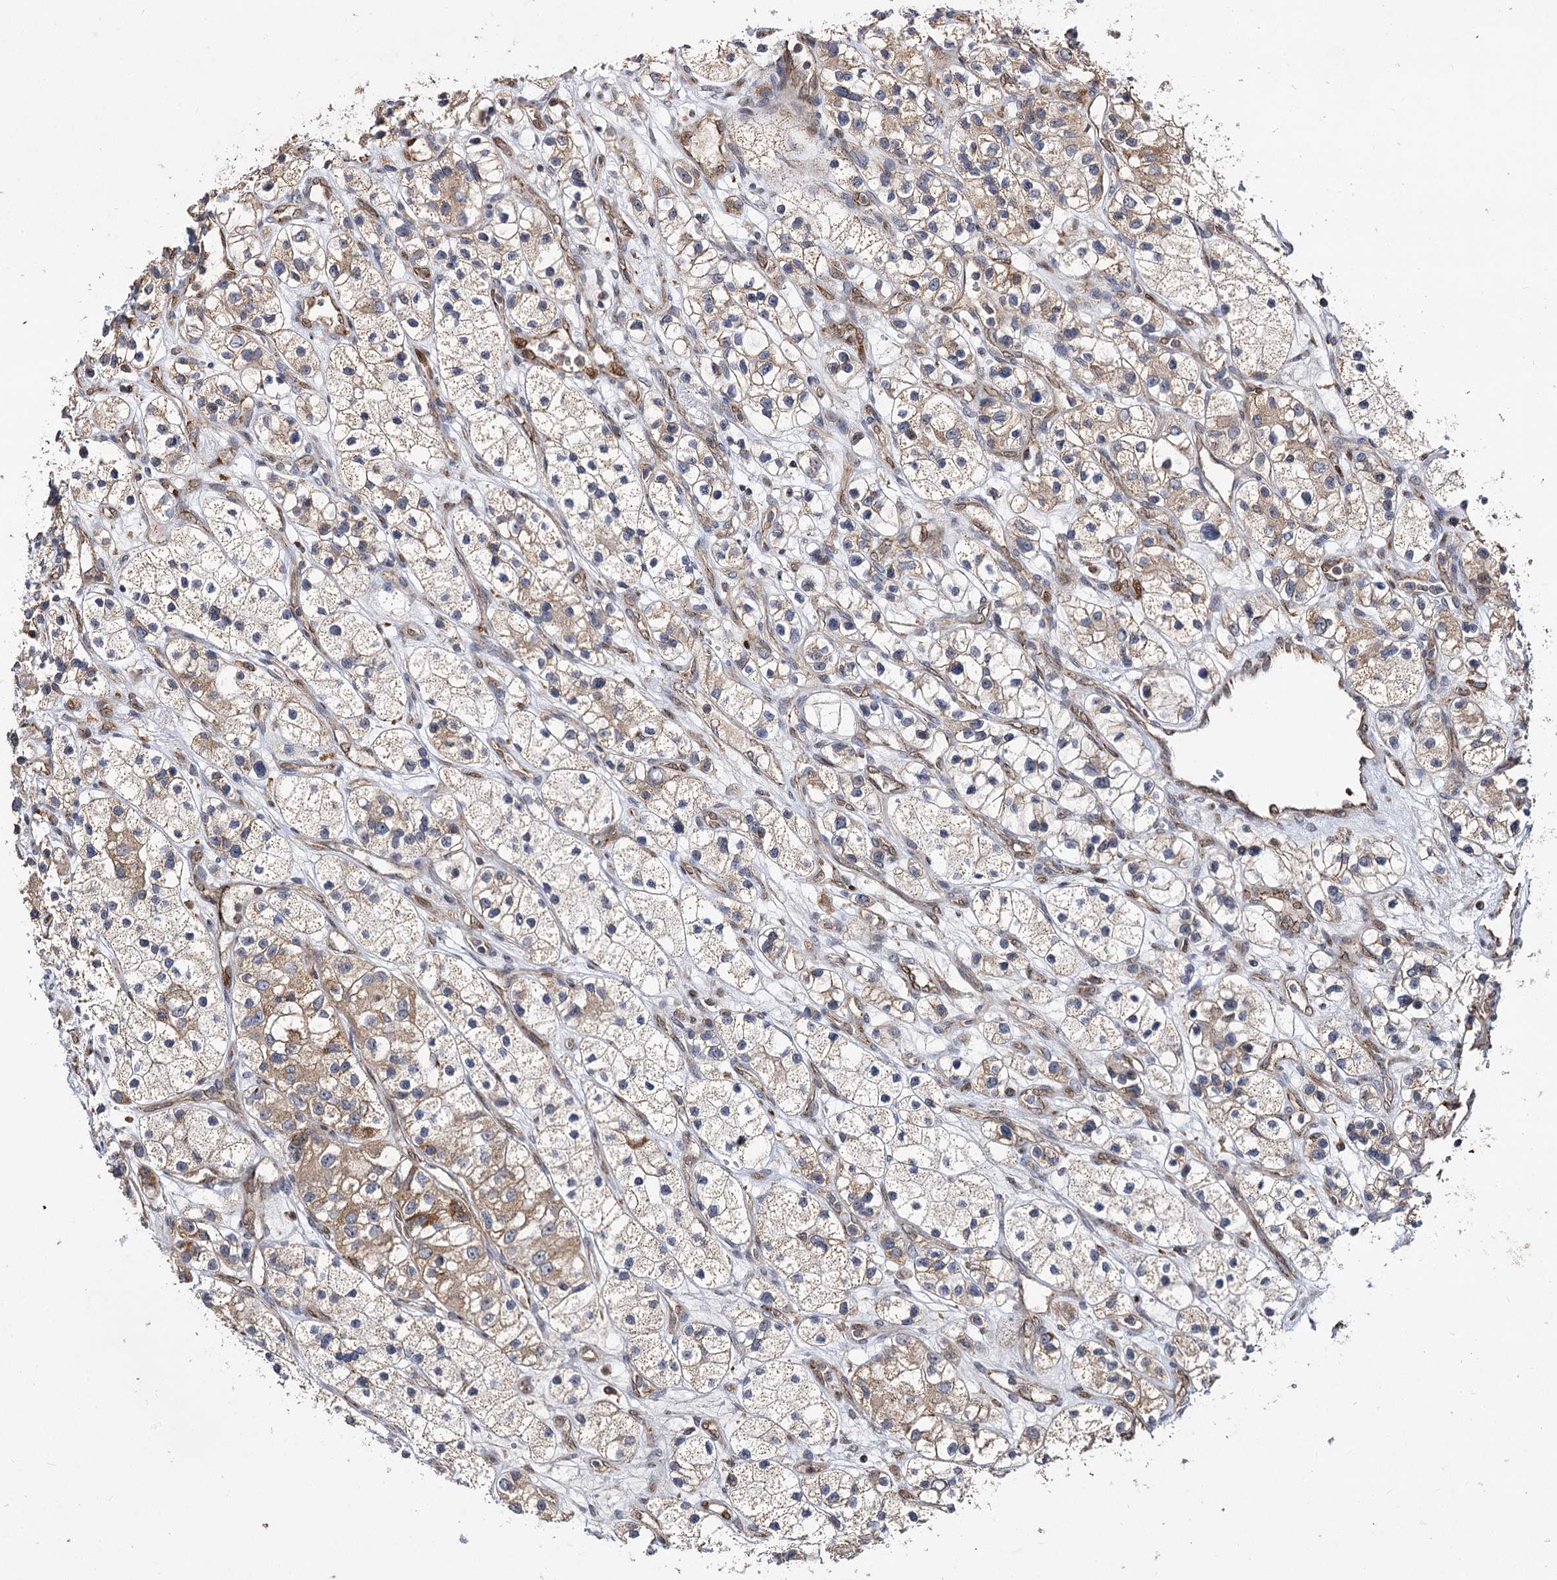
{"staining": {"intensity": "weak", "quantity": "25%-75%", "location": "cytoplasmic/membranous"}, "tissue": "renal cancer", "cell_type": "Tumor cells", "image_type": "cancer", "snomed": [{"axis": "morphology", "description": "Adenocarcinoma, NOS"}, {"axis": "topography", "description": "Kidney"}], "caption": "Renal cancer (adenocarcinoma) was stained to show a protein in brown. There is low levels of weak cytoplasmic/membranous staining in about 25%-75% of tumor cells.", "gene": "CEP76", "patient": {"sex": "female", "age": 57}}